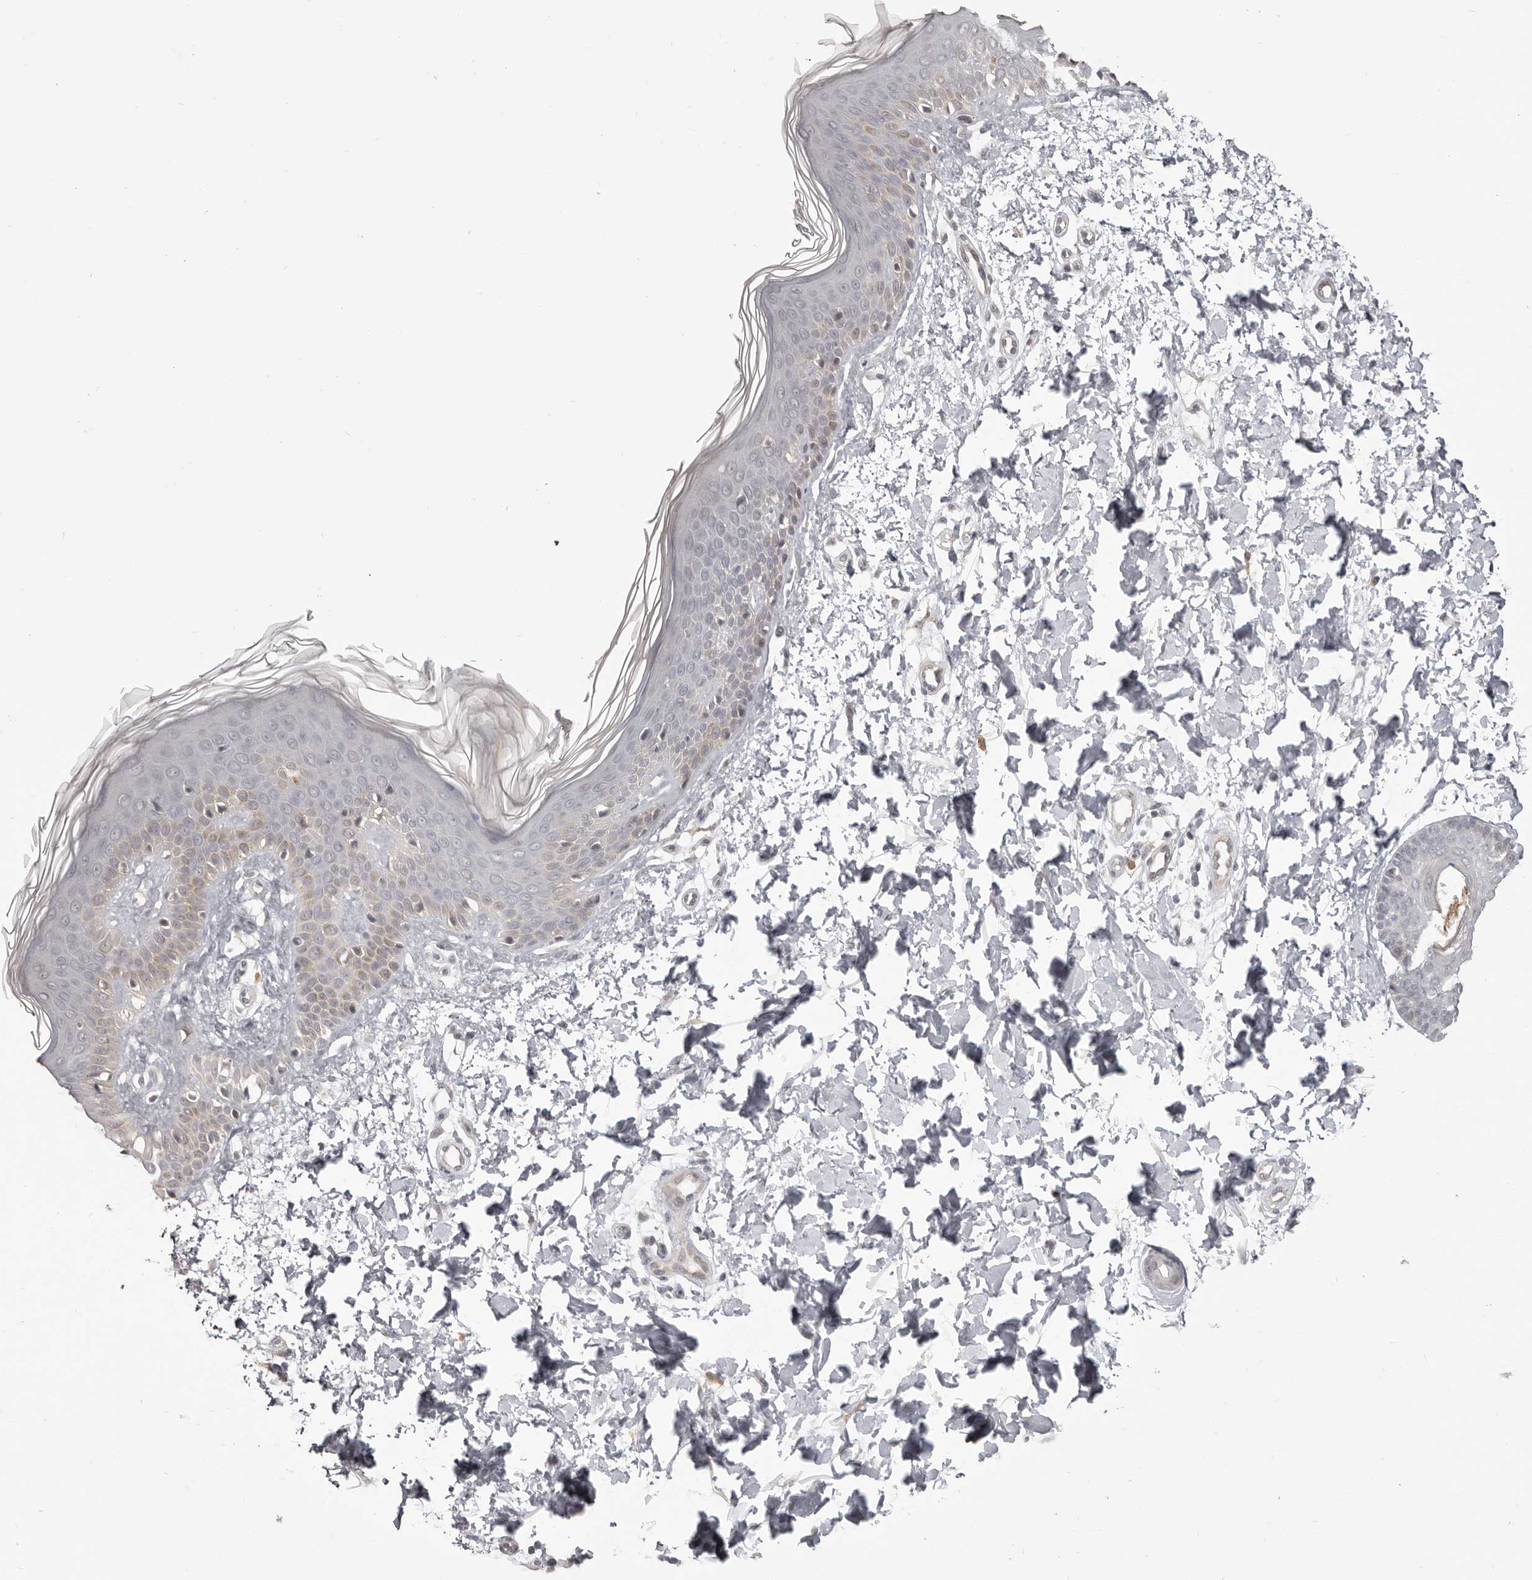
{"staining": {"intensity": "negative", "quantity": "none", "location": "none"}, "tissue": "skin", "cell_type": "Fibroblasts", "image_type": "normal", "snomed": [{"axis": "morphology", "description": "Normal tissue, NOS"}, {"axis": "topography", "description": "Skin"}], "caption": "The micrograph shows no staining of fibroblasts in benign skin. (Stains: DAB immunohistochemistry with hematoxylin counter stain, Microscopy: brightfield microscopy at high magnification).", "gene": "RNF2", "patient": {"sex": "male", "age": 37}}